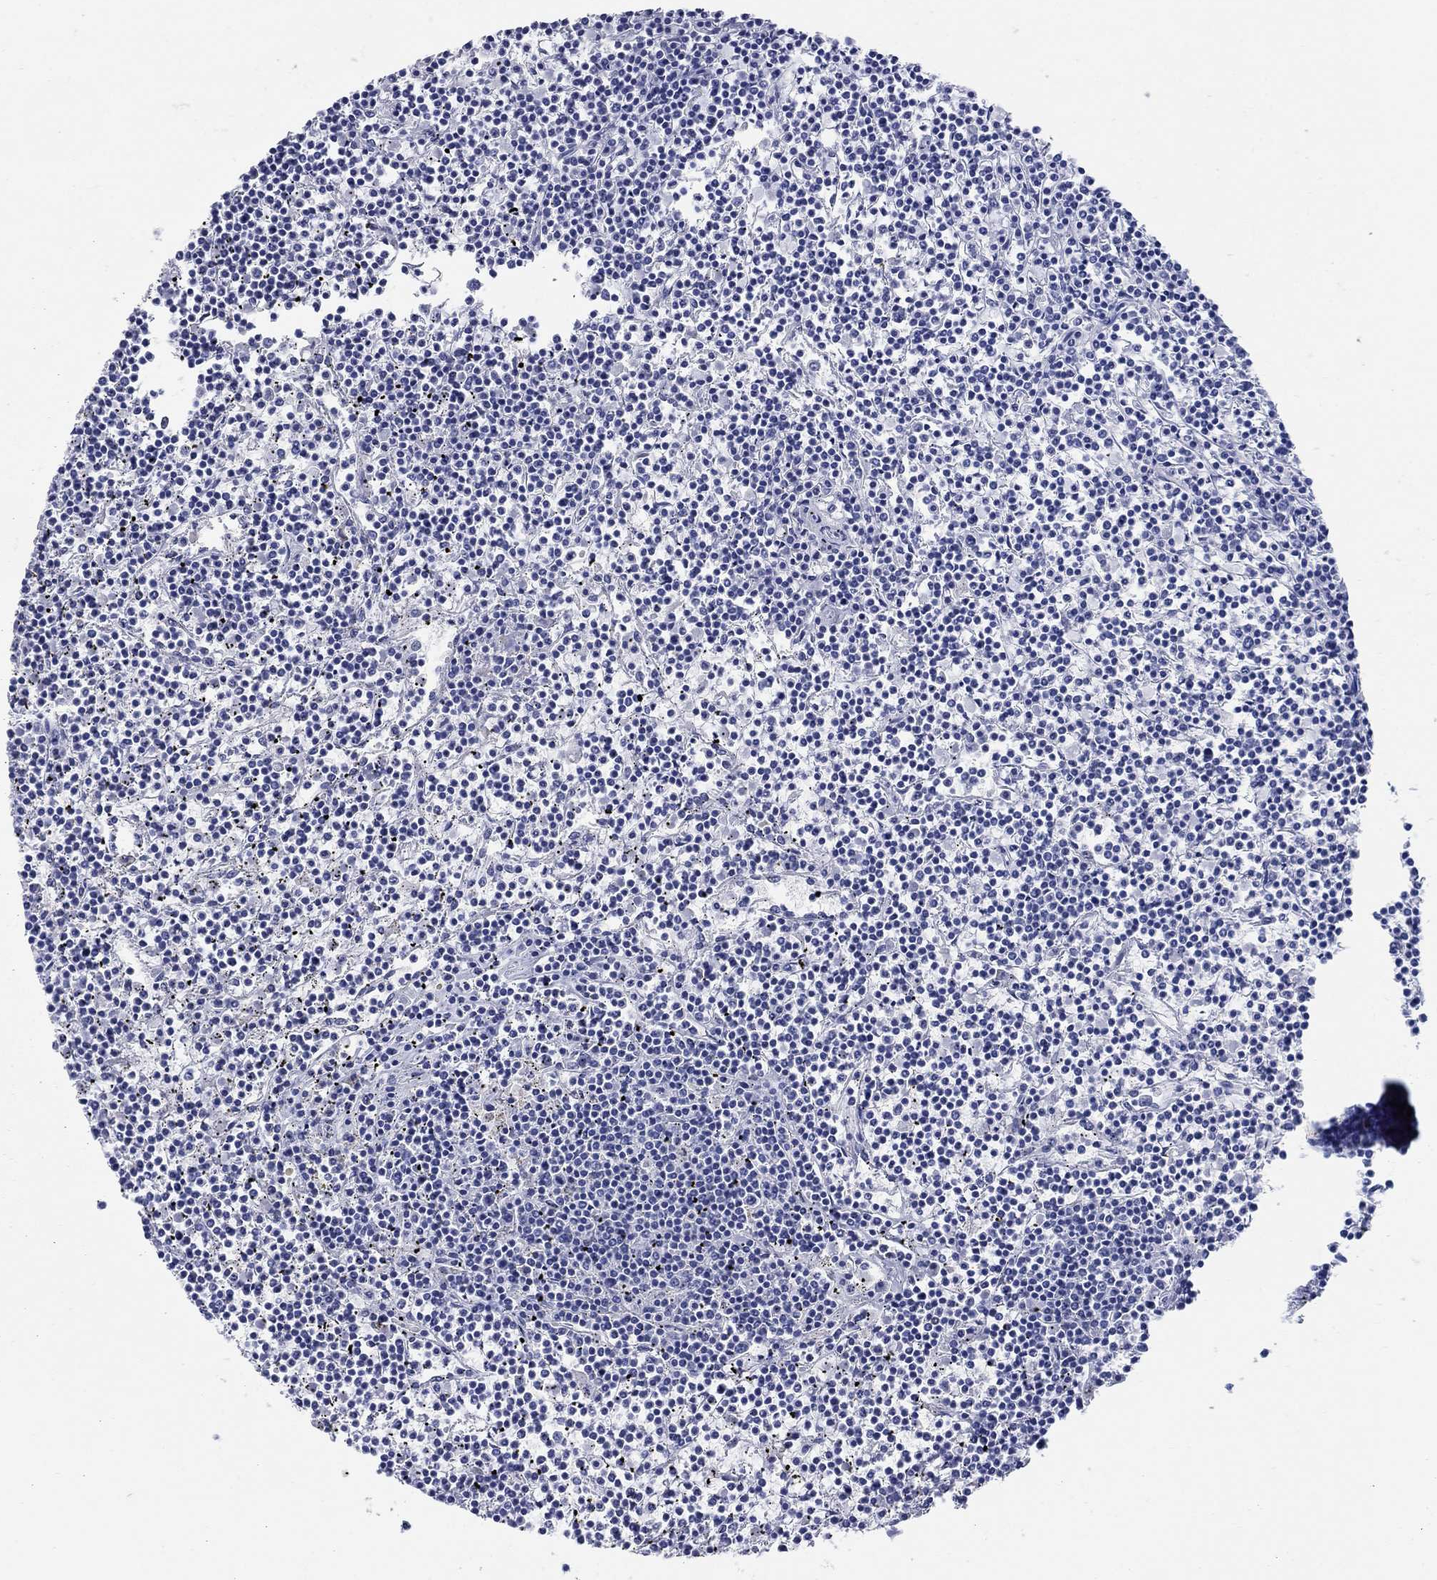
{"staining": {"intensity": "negative", "quantity": "none", "location": "none"}, "tissue": "lymphoma", "cell_type": "Tumor cells", "image_type": "cancer", "snomed": [{"axis": "morphology", "description": "Malignant lymphoma, non-Hodgkin's type, Low grade"}, {"axis": "topography", "description": "Spleen"}], "caption": "Tumor cells show no significant protein positivity in lymphoma.", "gene": "AKR1C2", "patient": {"sex": "female", "age": 19}}